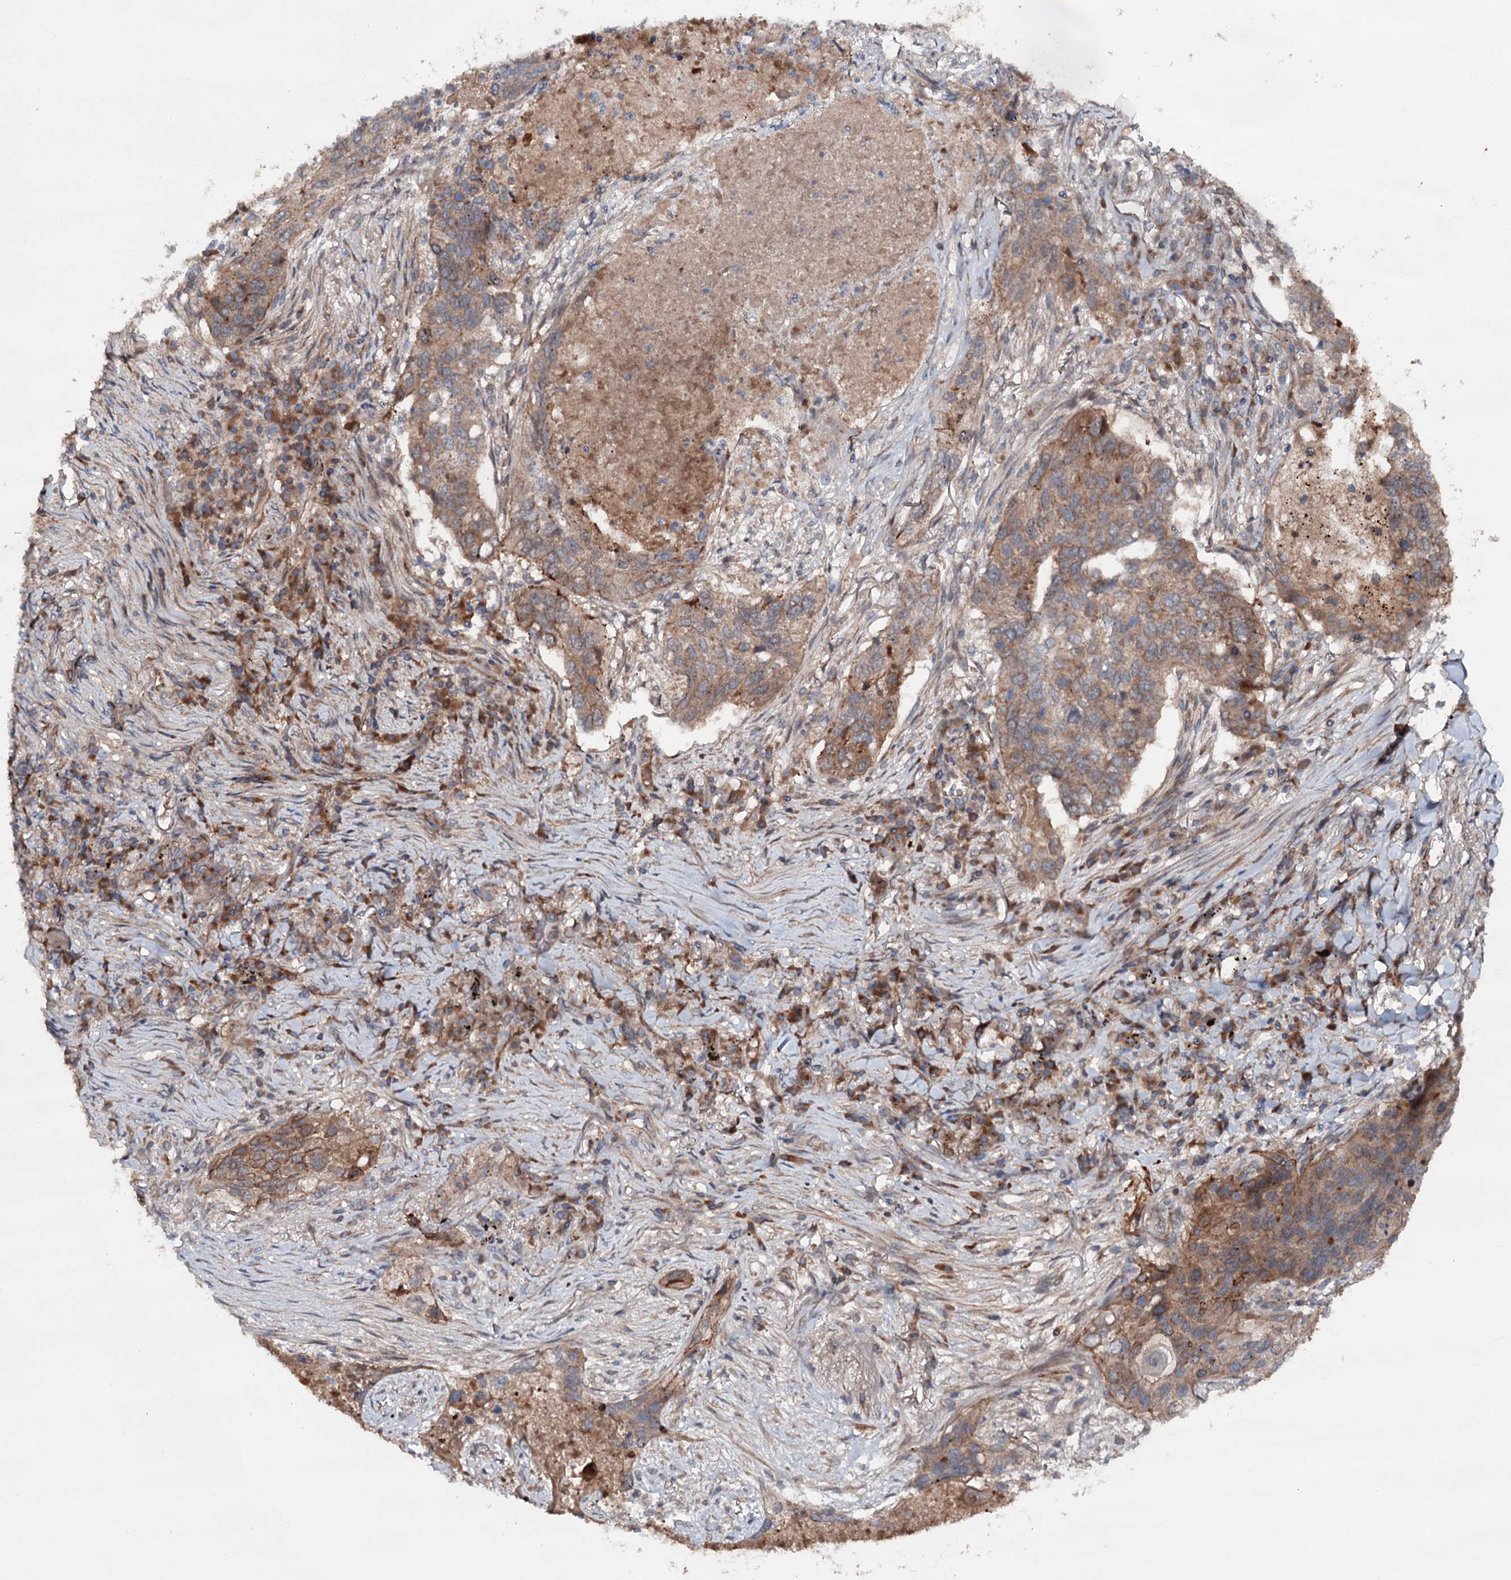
{"staining": {"intensity": "moderate", "quantity": "25%-75%", "location": "cytoplasmic/membranous"}, "tissue": "lung cancer", "cell_type": "Tumor cells", "image_type": "cancer", "snomed": [{"axis": "morphology", "description": "Squamous cell carcinoma, NOS"}, {"axis": "topography", "description": "Lung"}], "caption": "Immunohistochemical staining of human lung cancer exhibits medium levels of moderate cytoplasmic/membranous protein staining in about 25%-75% of tumor cells. The staining was performed using DAB (3,3'-diaminobenzidine) to visualize the protein expression in brown, while the nuclei were stained in blue with hematoxylin (Magnification: 20x).", "gene": "ADGRG4", "patient": {"sex": "female", "age": 63}}